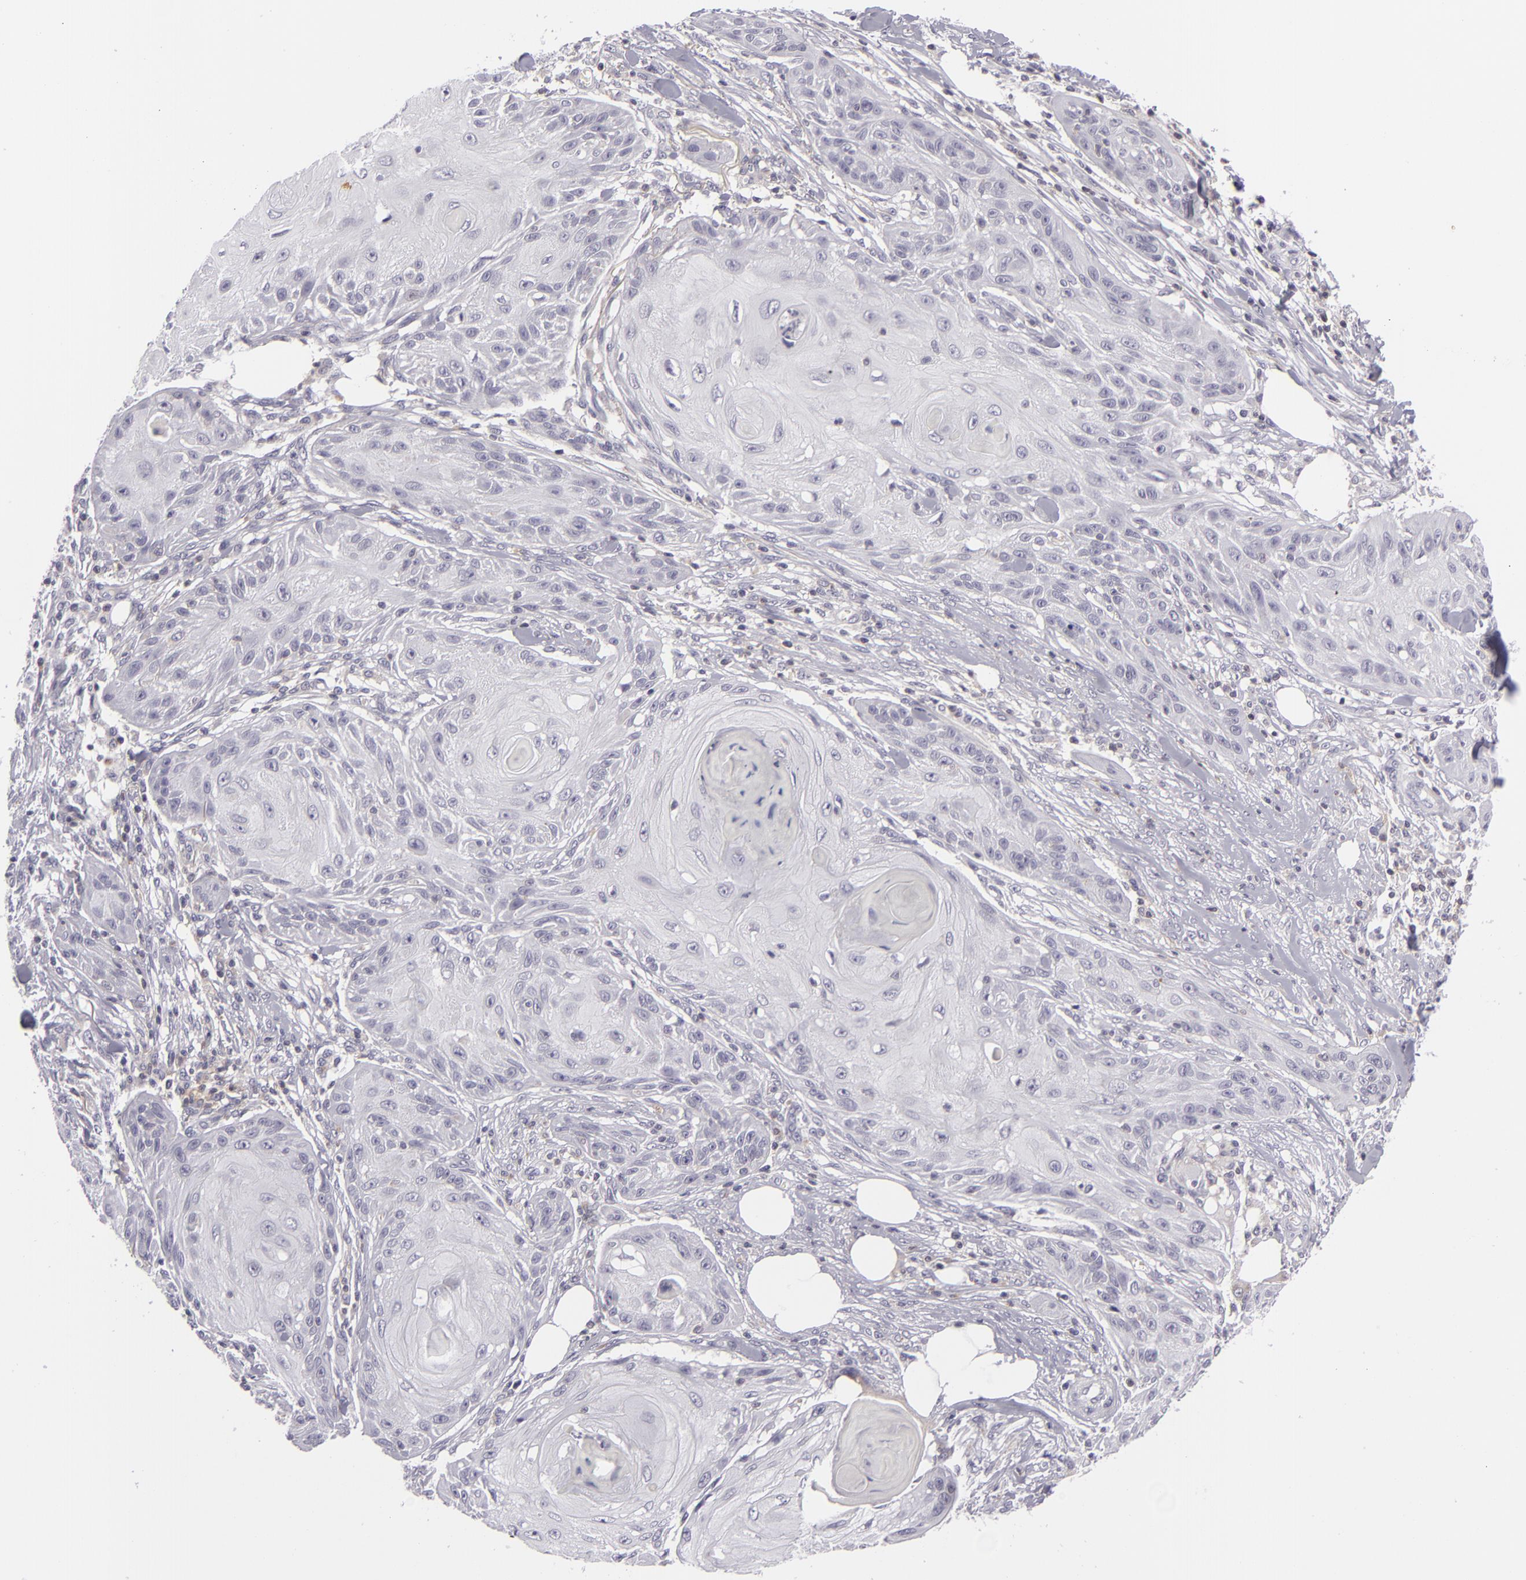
{"staining": {"intensity": "negative", "quantity": "none", "location": "none"}, "tissue": "skin cancer", "cell_type": "Tumor cells", "image_type": "cancer", "snomed": [{"axis": "morphology", "description": "Squamous cell carcinoma, NOS"}, {"axis": "topography", "description": "Skin"}], "caption": "Immunohistochemistry photomicrograph of human squamous cell carcinoma (skin) stained for a protein (brown), which shows no positivity in tumor cells. (Brightfield microscopy of DAB (3,3'-diaminobenzidine) immunohistochemistry (IHC) at high magnification).", "gene": "KCNAB2", "patient": {"sex": "female", "age": 88}}